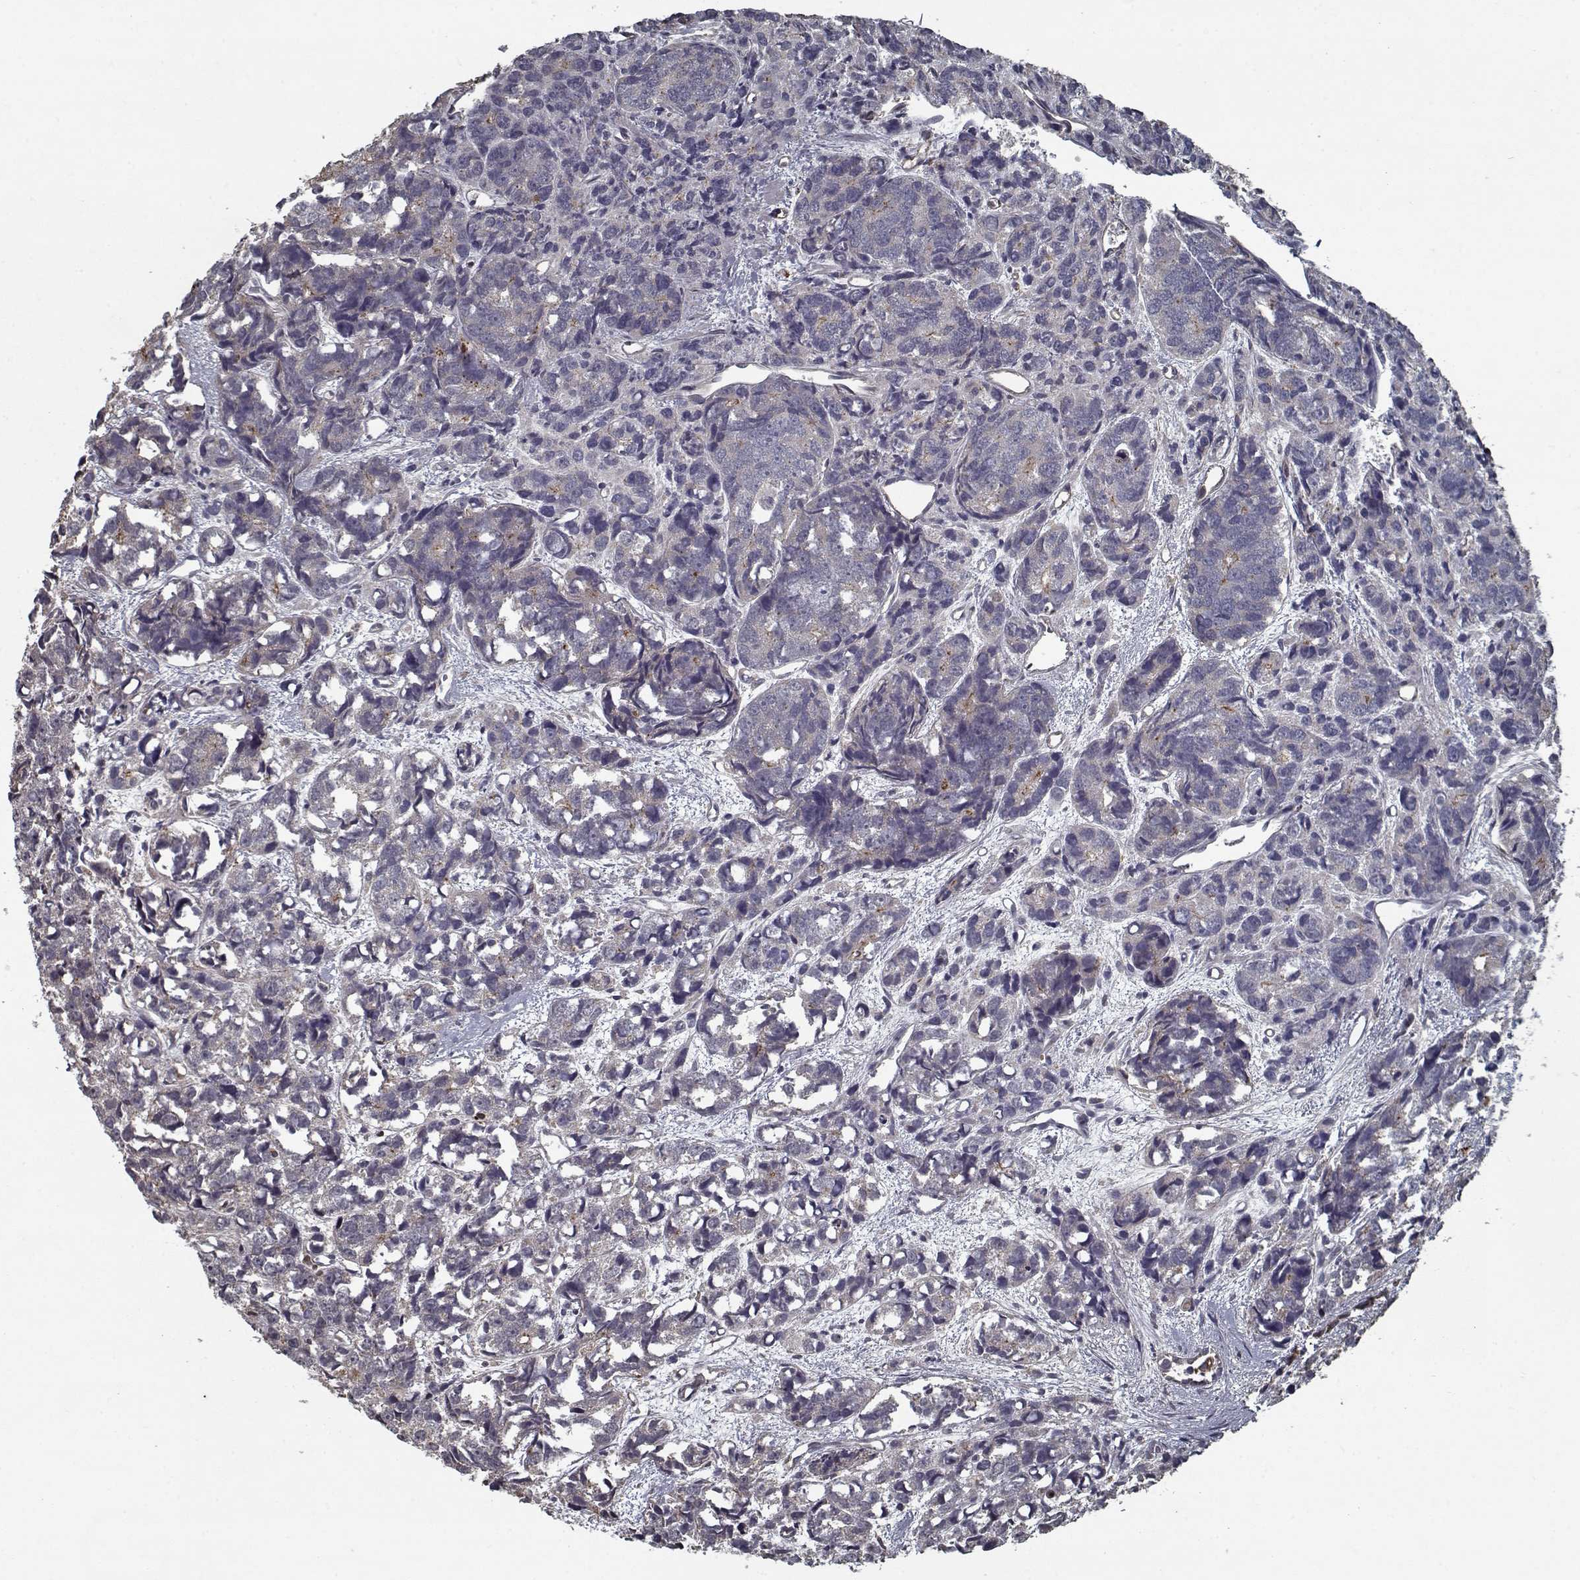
{"staining": {"intensity": "negative", "quantity": "none", "location": "none"}, "tissue": "prostate cancer", "cell_type": "Tumor cells", "image_type": "cancer", "snomed": [{"axis": "morphology", "description": "Adenocarcinoma, High grade"}, {"axis": "topography", "description": "Prostate"}], "caption": "IHC image of human prostate high-grade adenocarcinoma stained for a protein (brown), which reveals no expression in tumor cells.", "gene": "NLK", "patient": {"sex": "male", "age": 77}}